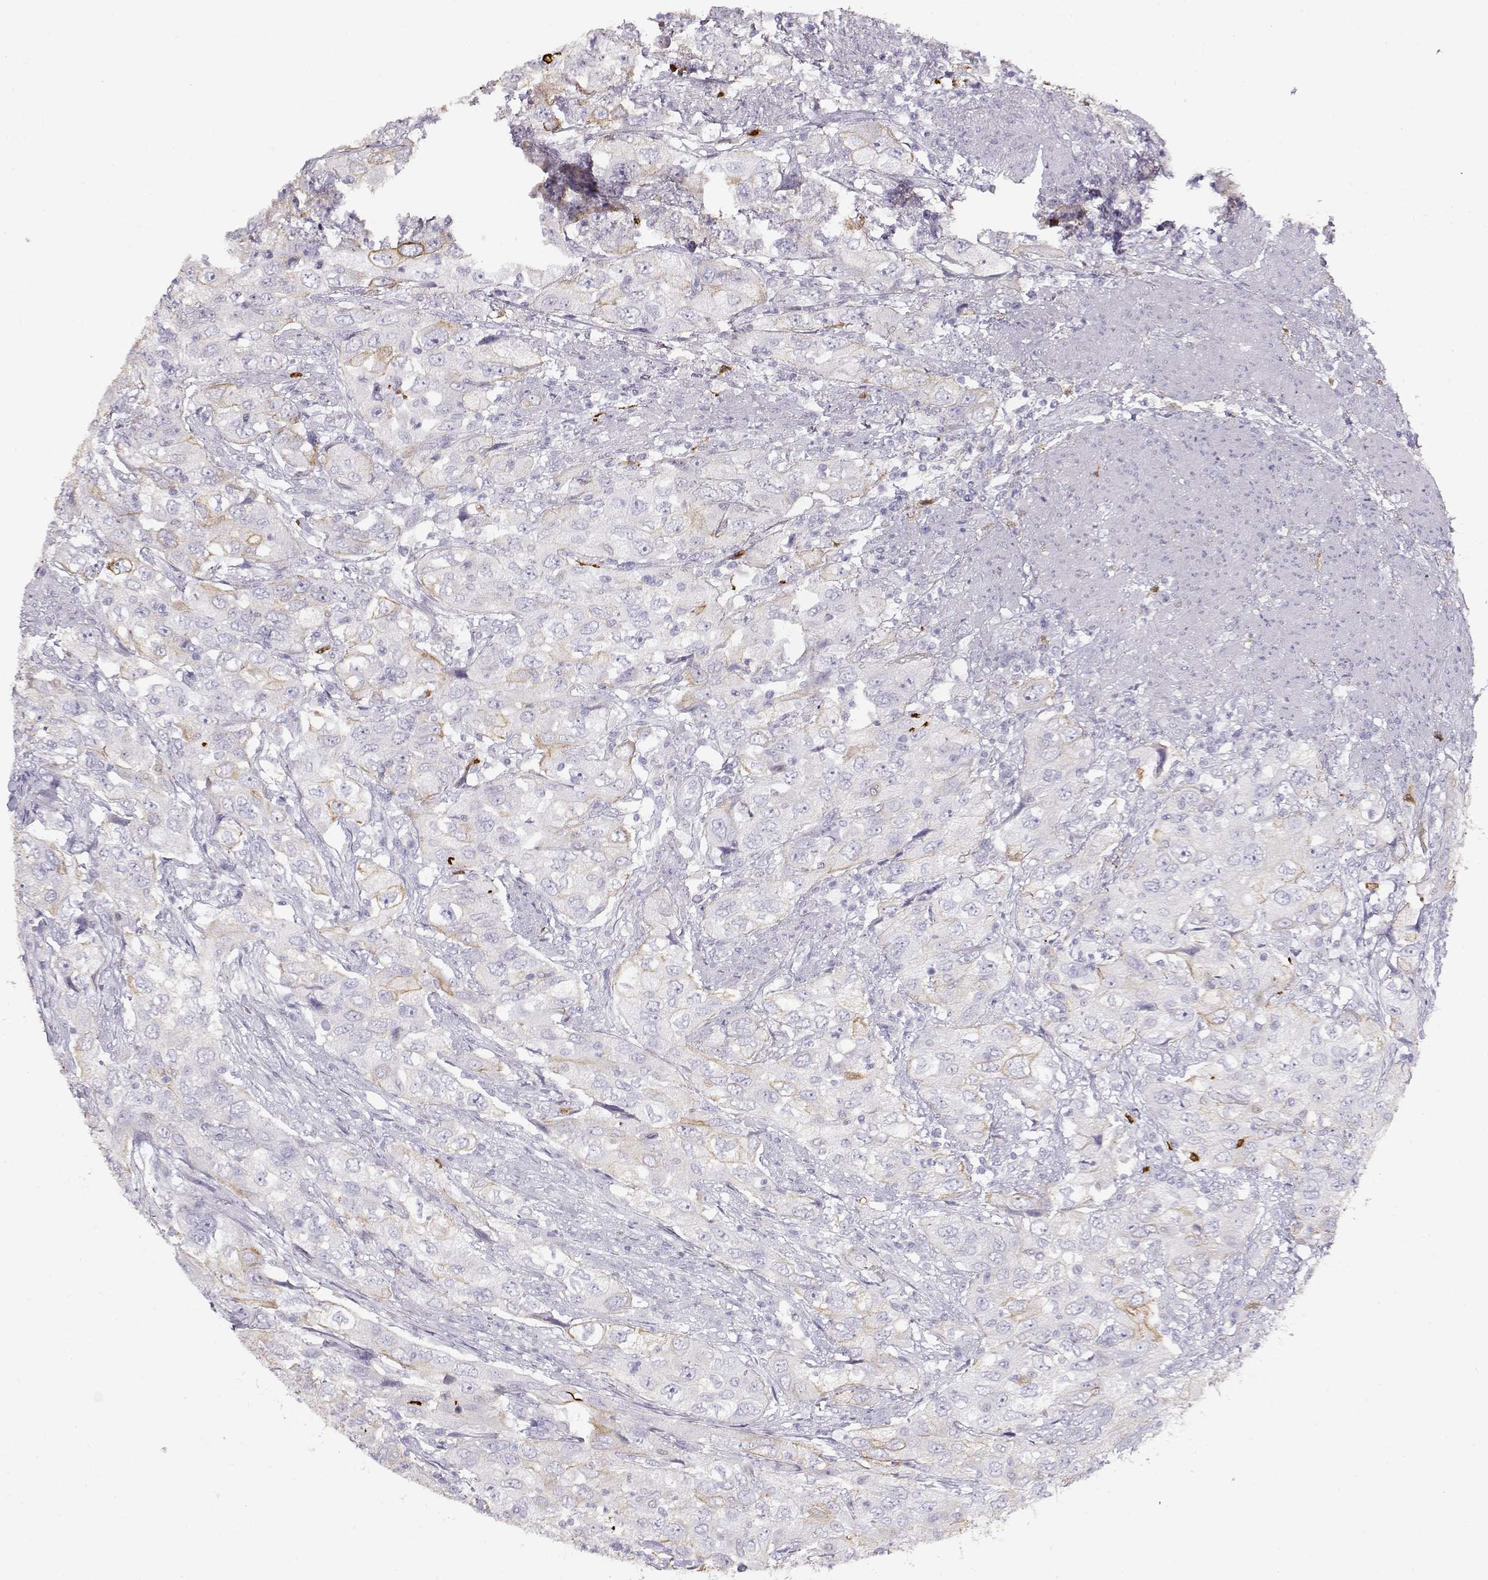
{"staining": {"intensity": "negative", "quantity": "none", "location": "none"}, "tissue": "urothelial cancer", "cell_type": "Tumor cells", "image_type": "cancer", "snomed": [{"axis": "morphology", "description": "Urothelial carcinoma, High grade"}, {"axis": "topography", "description": "Urinary bladder"}], "caption": "Micrograph shows no protein staining in tumor cells of urothelial cancer tissue.", "gene": "S100B", "patient": {"sex": "male", "age": 76}}